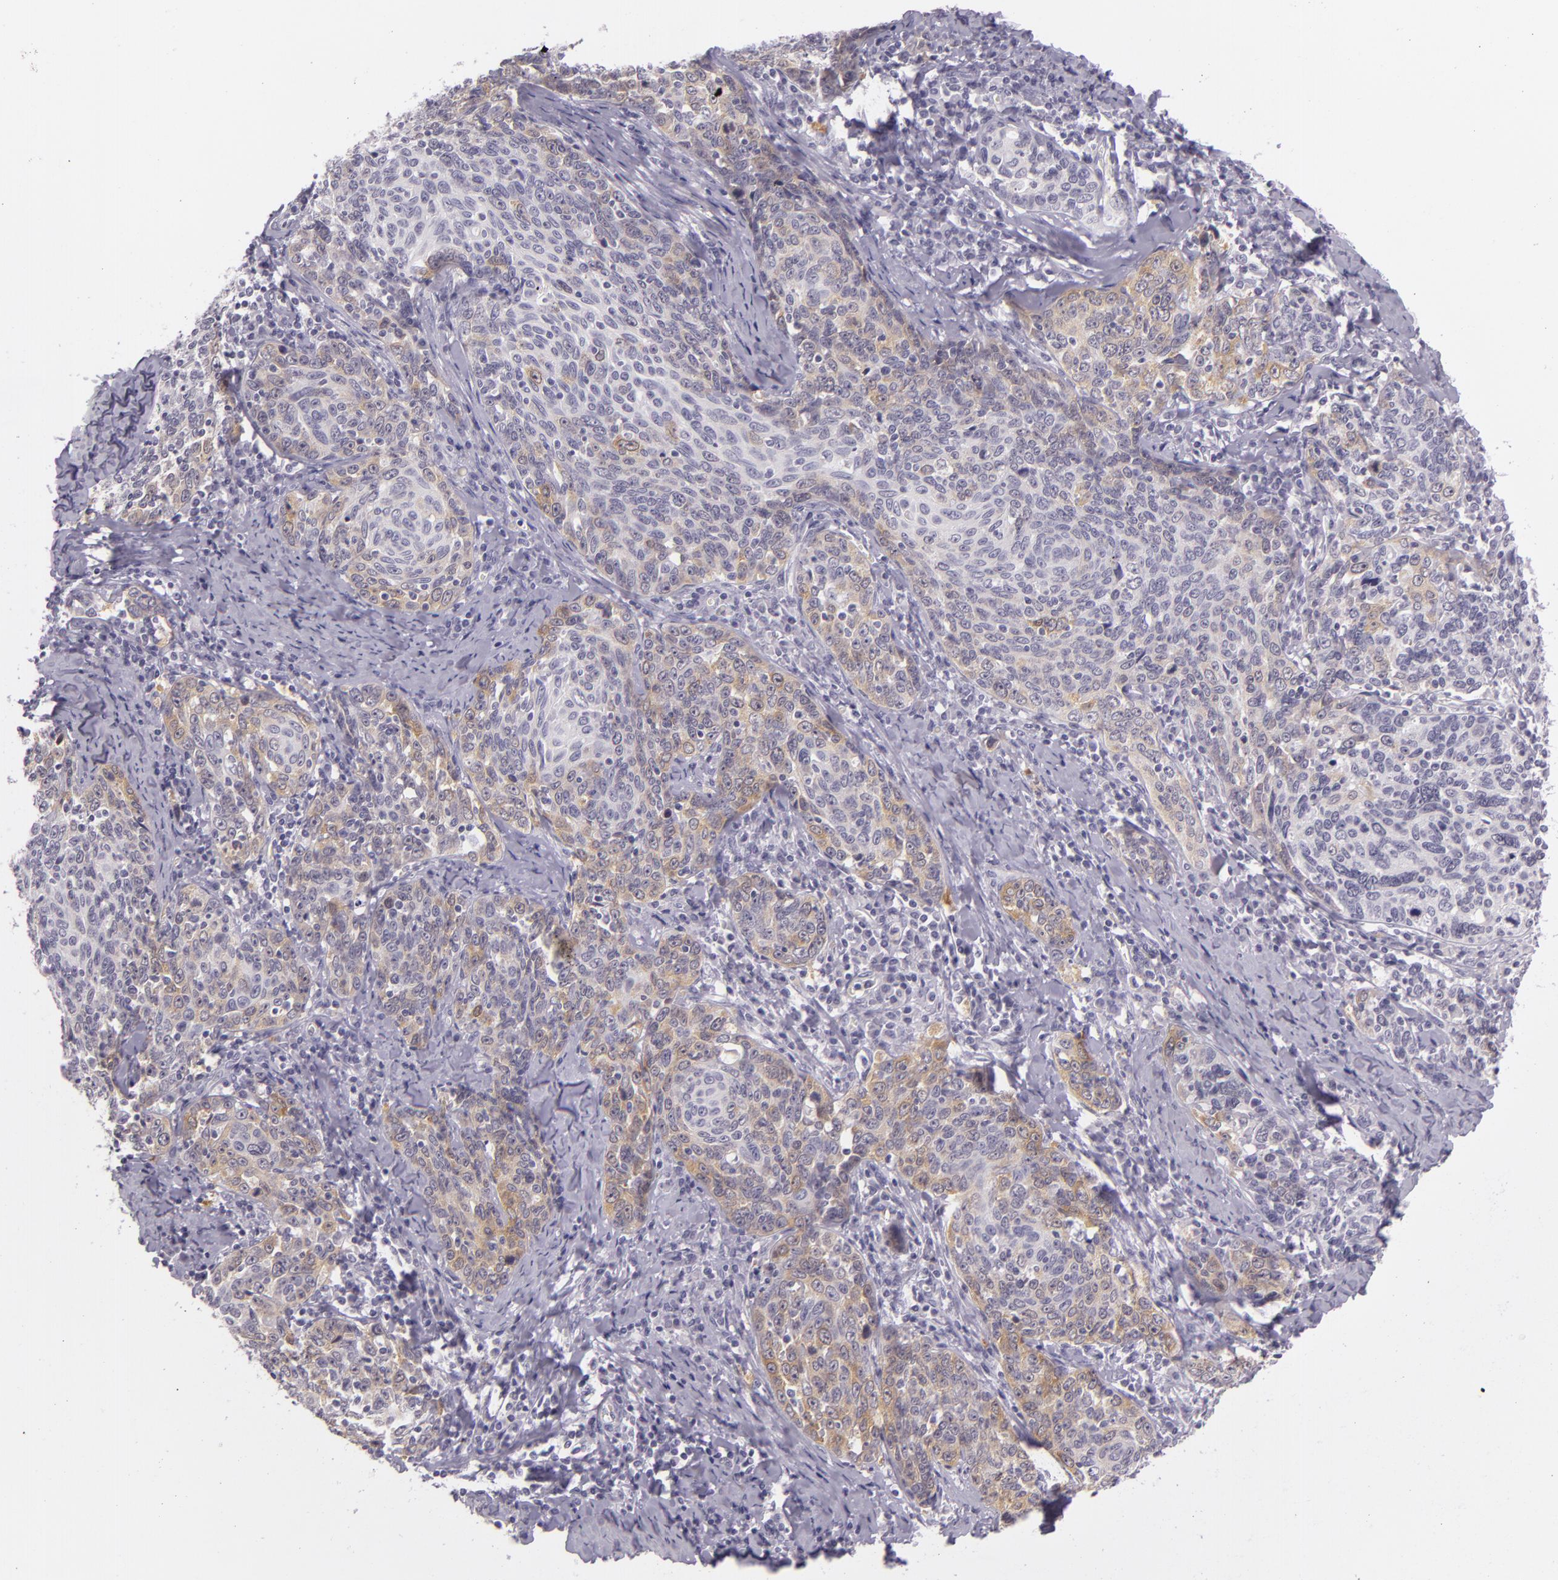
{"staining": {"intensity": "weak", "quantity": "25%-75%", "location": "cytoplasmic/membranous"}, "tissue": "cervical cancer", "cell_type": "Tumor cells", "image_type": "cancer", "snomed": [{"axis": "morphology", "description": "Squamous cell carcinoma, NOS"}, {"axis": "topography", "description": "Cervix"}], "caption": "Immunohistochemistry (IHC) staining of squamous cell carcinoma (cervical), which exhibits low levels of weak cytoplasmic/membranous staining in about 25%-75% of tumor cells indicating weak cytoplasmic/membranous protein staining. The staining was performed using DAB (brown) for protein detection and nuclei were counterstained in hematoxylin (blue).", "gene": "CBS", "patient": {"sex": "female", "age": 41}}